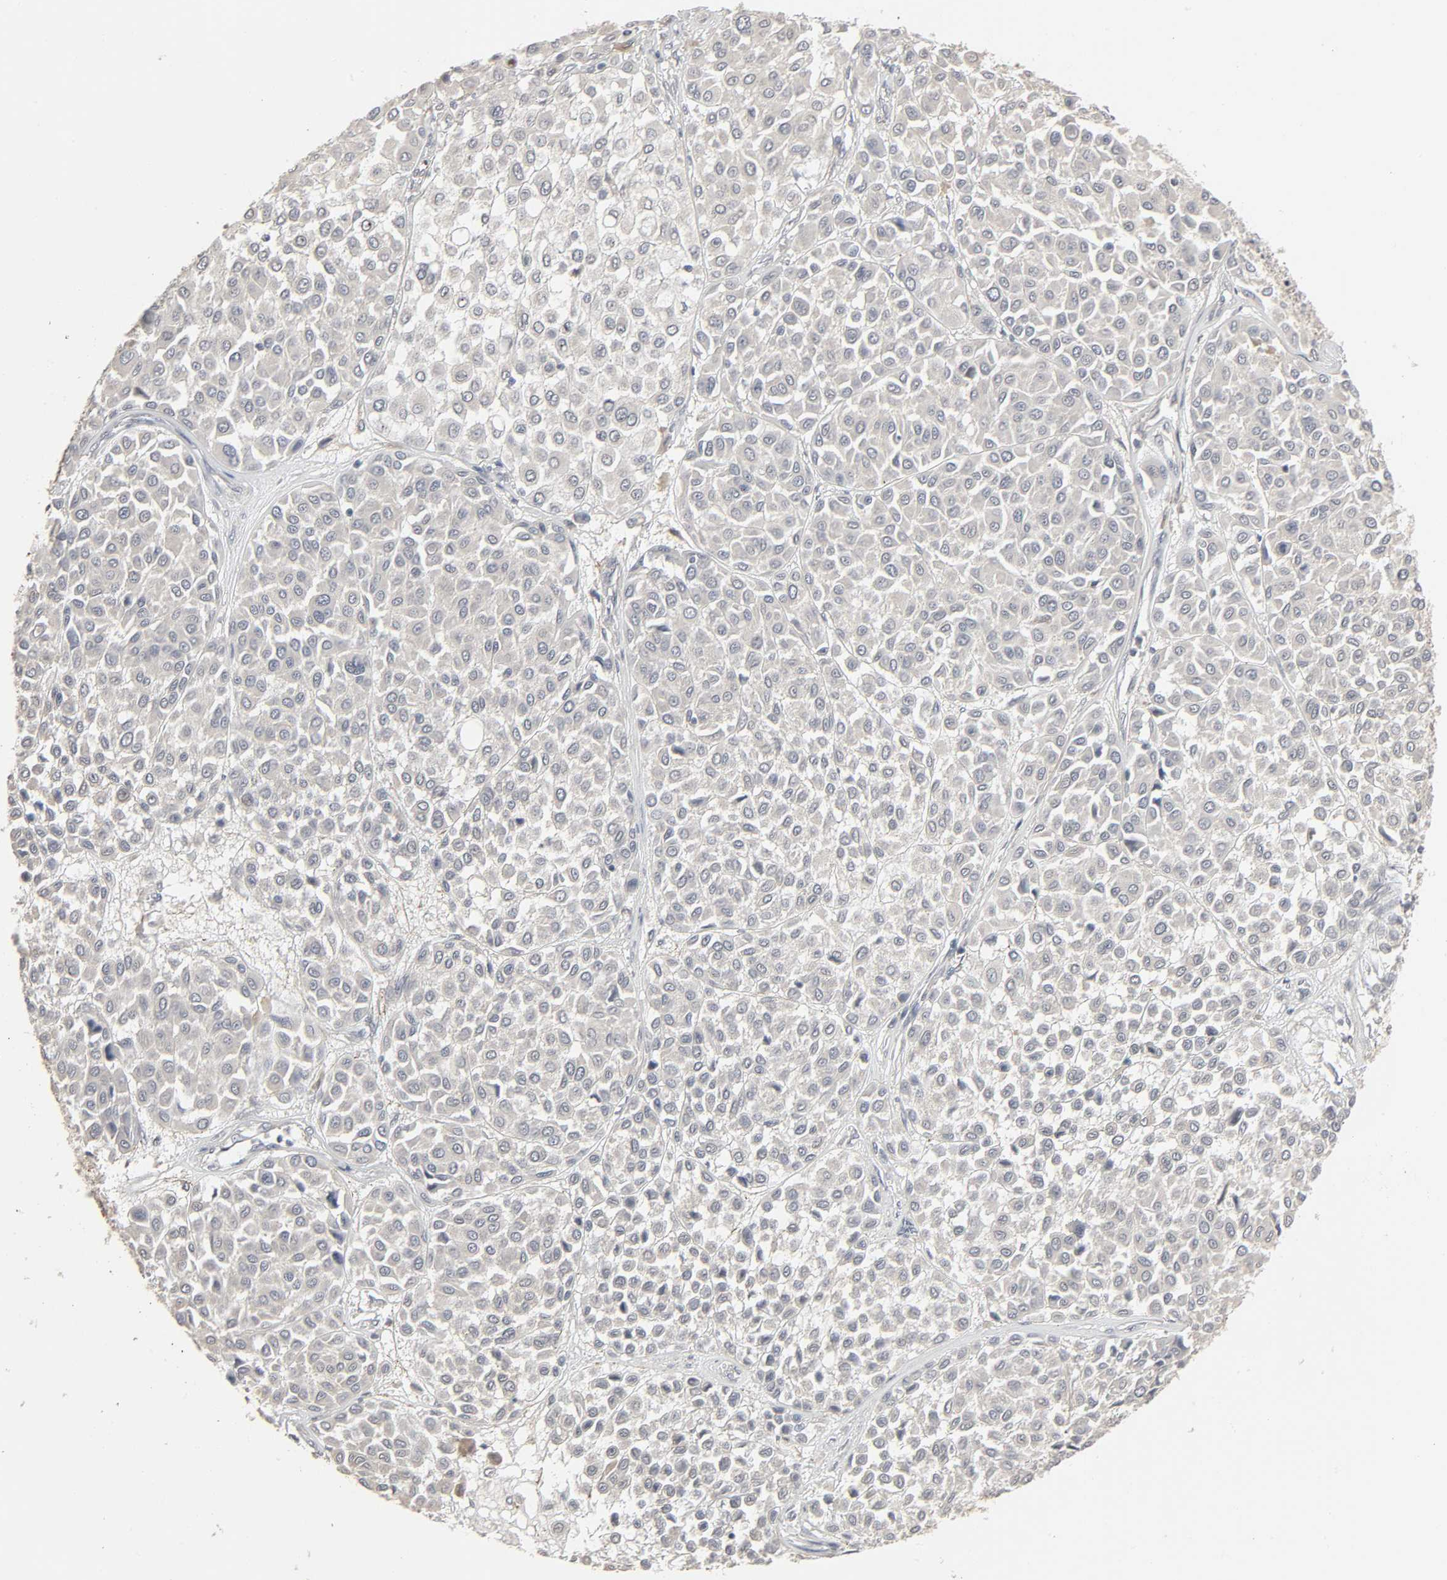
{"staining": {"intensity": "negative", "quantity": "none", "location": "none"}, "tissue": "melanoma", "cell_type": "Tumor cells", "image_type": "cancer", "snomed": [{"axis": "morphology", "description": "Malignant melanoma, Metastatic site"}, {"axis": "topography", "description": "Soft tissue"}], "caption": "DAB immunohistochemical staining of malignant melanoma (metastatic site) displays no significant expression in tumor cells.", "gene": "ZNF222", "patient": {"sex": "male", "age": 41}}